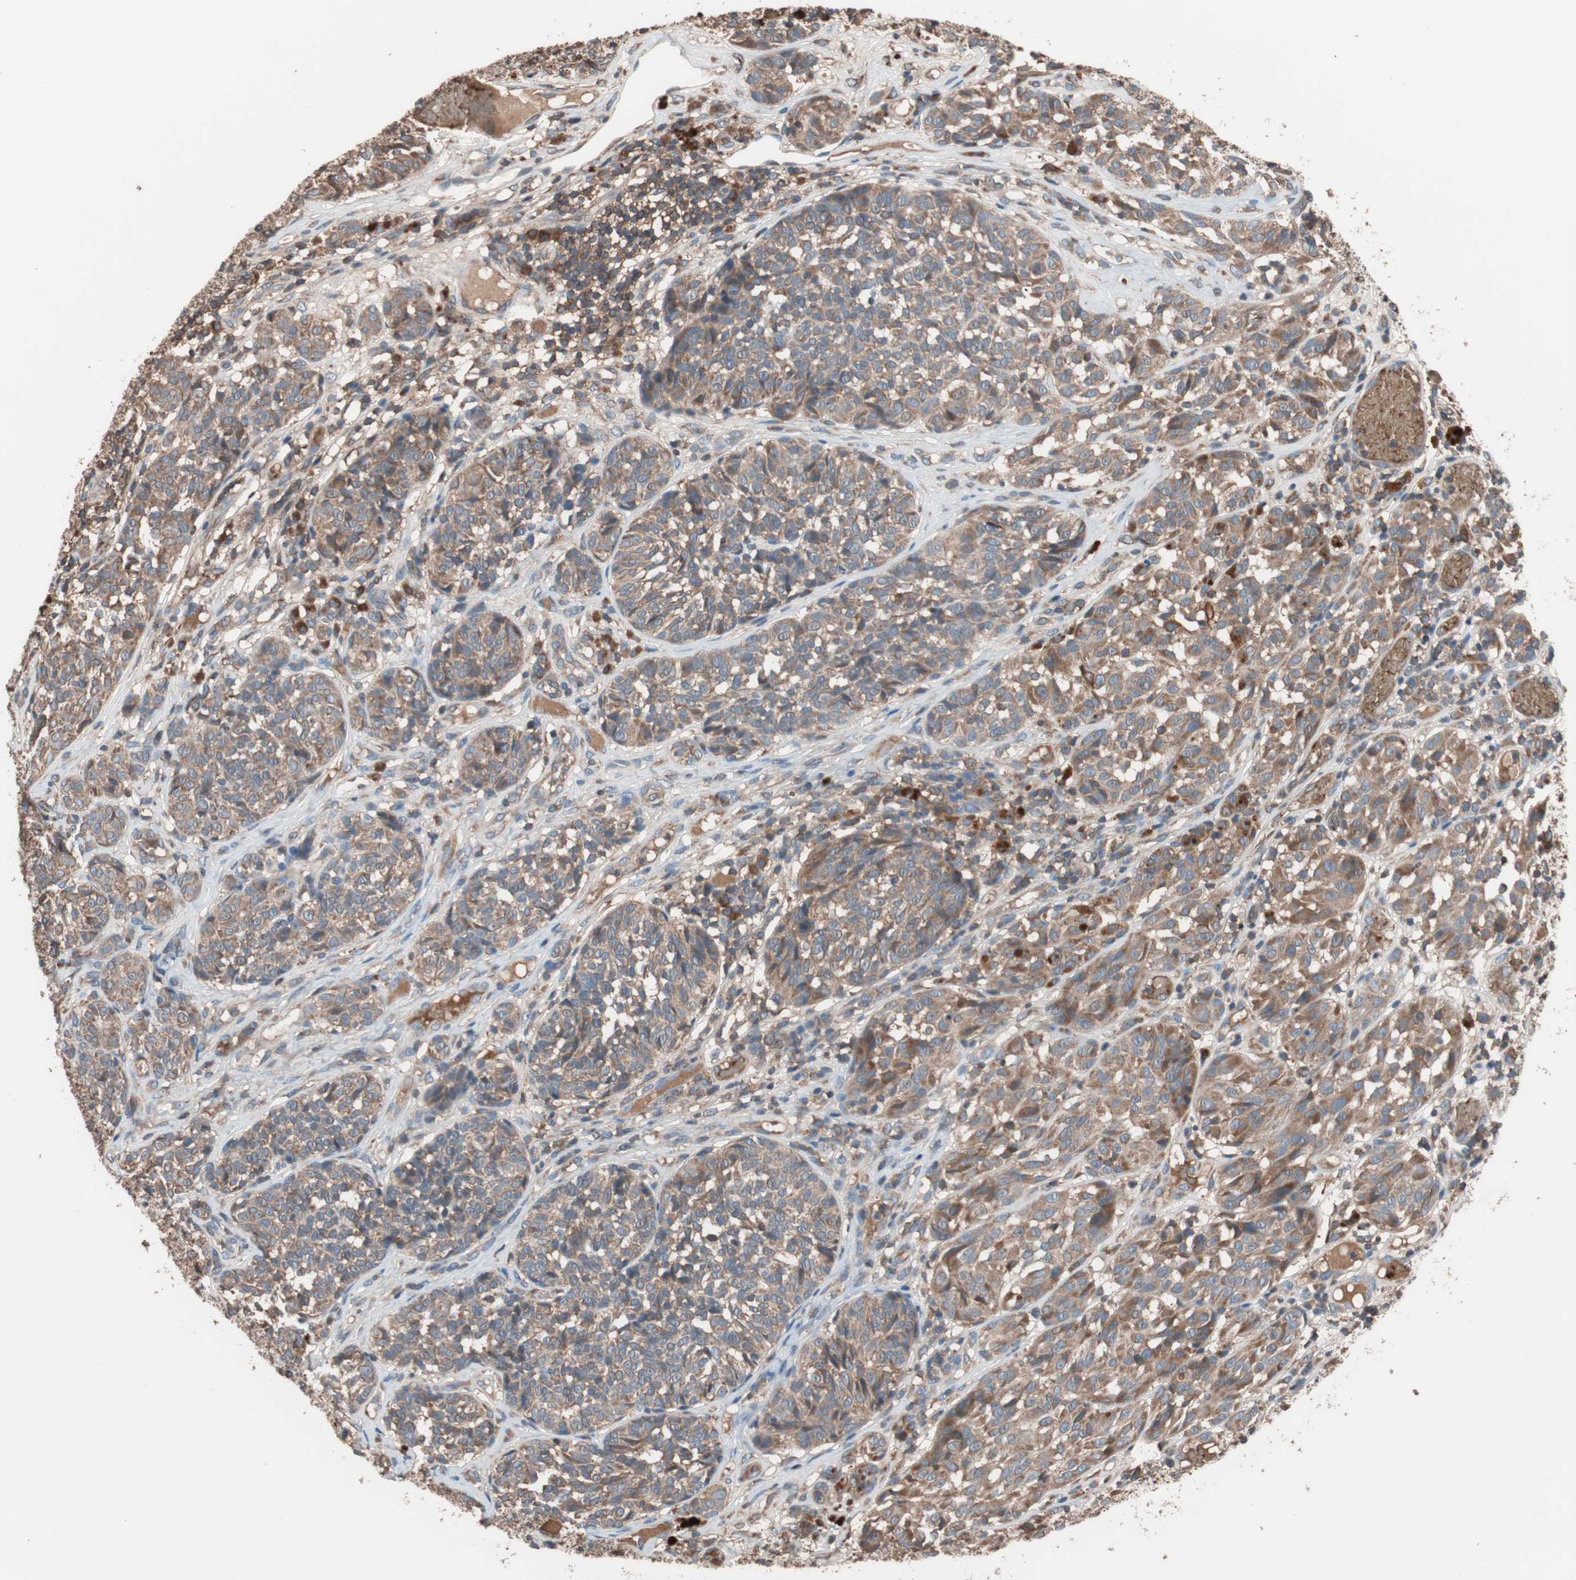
{"staining": {"intensity": "moderate", "quantity": ">75%", "location": "cytoplasmic/membranous"}, "tissue": "melanoma", "cell_type": "Tumor cells", "image_type": "cancer", "snomed": [{"axis": "morphology", "description": "Malignant melanoma, NOS"}, {"axis": "topography", "description": "Skin"}], "caption": "DAB (3,3'-diaminobenzidine) immunohistochemical staining of malignant melanoma demonstrates moderate cytoplasmic/membranous protein staining in approximately >75% of tumor cells.", "gene": "GLYCTK", "patient": {"sex": "female", "age": 46}}